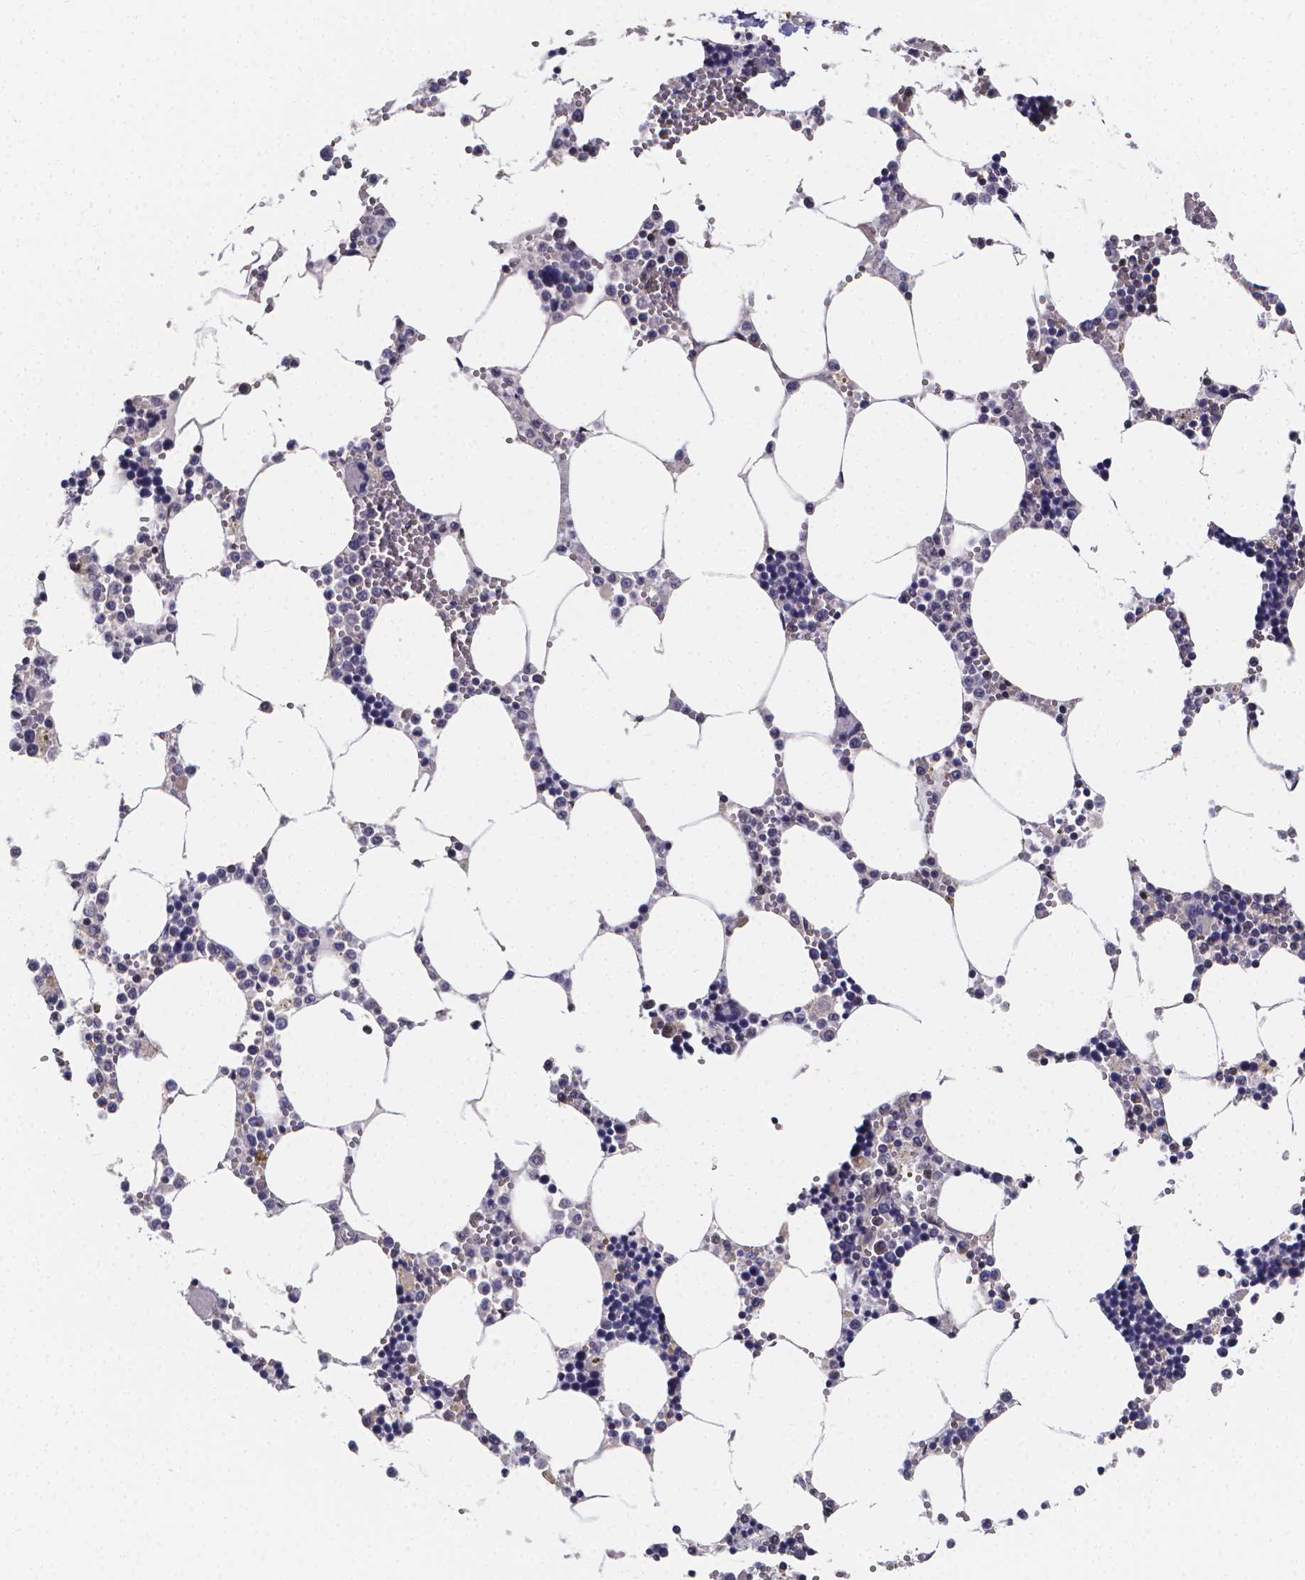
{"staining": {"intensity": "negative", "quantity": "none", "location": "none"}, "tissue": "bone marrow", "cell_type": "Hematopoietic cells", "image_type": "normal", "snomed": [{"axis": "morphology", "description": "Normal tissue, NOS"}, {"axis": "topography", "description": "Bone marrow"}], "caption": "An IHC image of normal bone marrow is shown. There is no staining in hematopoietic cells of bone marrow.", "gene": "PAH", "patient": {"sex": "male", "age": 54}}